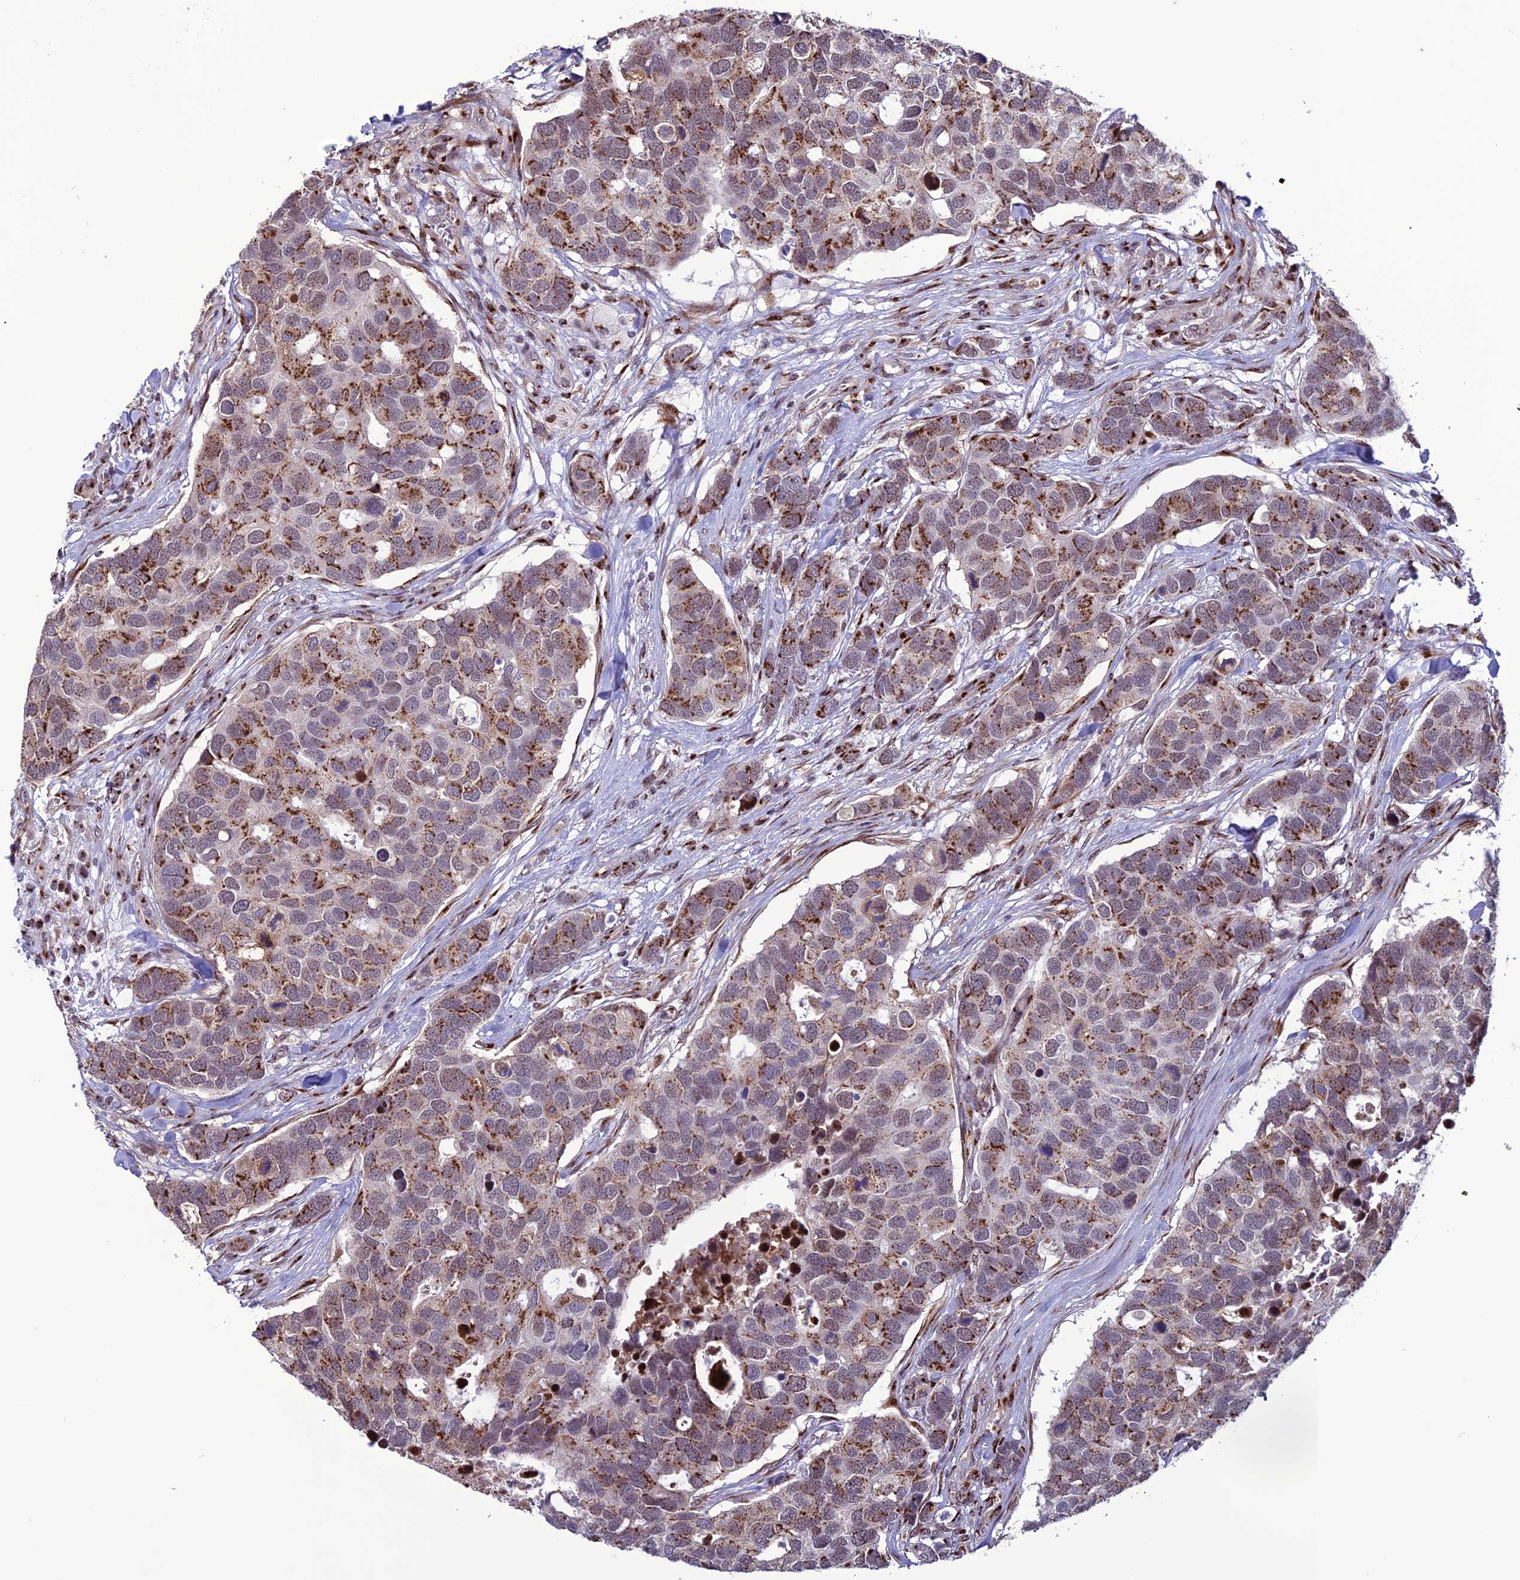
{"staining": {"intensity": "strong", "quantity": "25%-75%", "location": "cytoplasmic/membranous"}, "tissue": "breast cancer", "cell_type": "Tumor cells", "image_type": "cancer", "snomed": [{"axis": "morphology", "description": "Duct carcinoma"}, {"axis": "topography", "description": "Breast"}], "caption": "A micrograph showing strong cytoplasmic/membranous staining in approximately 25%-75% of tumor cells in breast cancer (intraductal carcinoma), as visualized by brown immunohistochemical staining.", "gene": "PLEKHA4", "patient": {"sex": "female", "age": 83}}